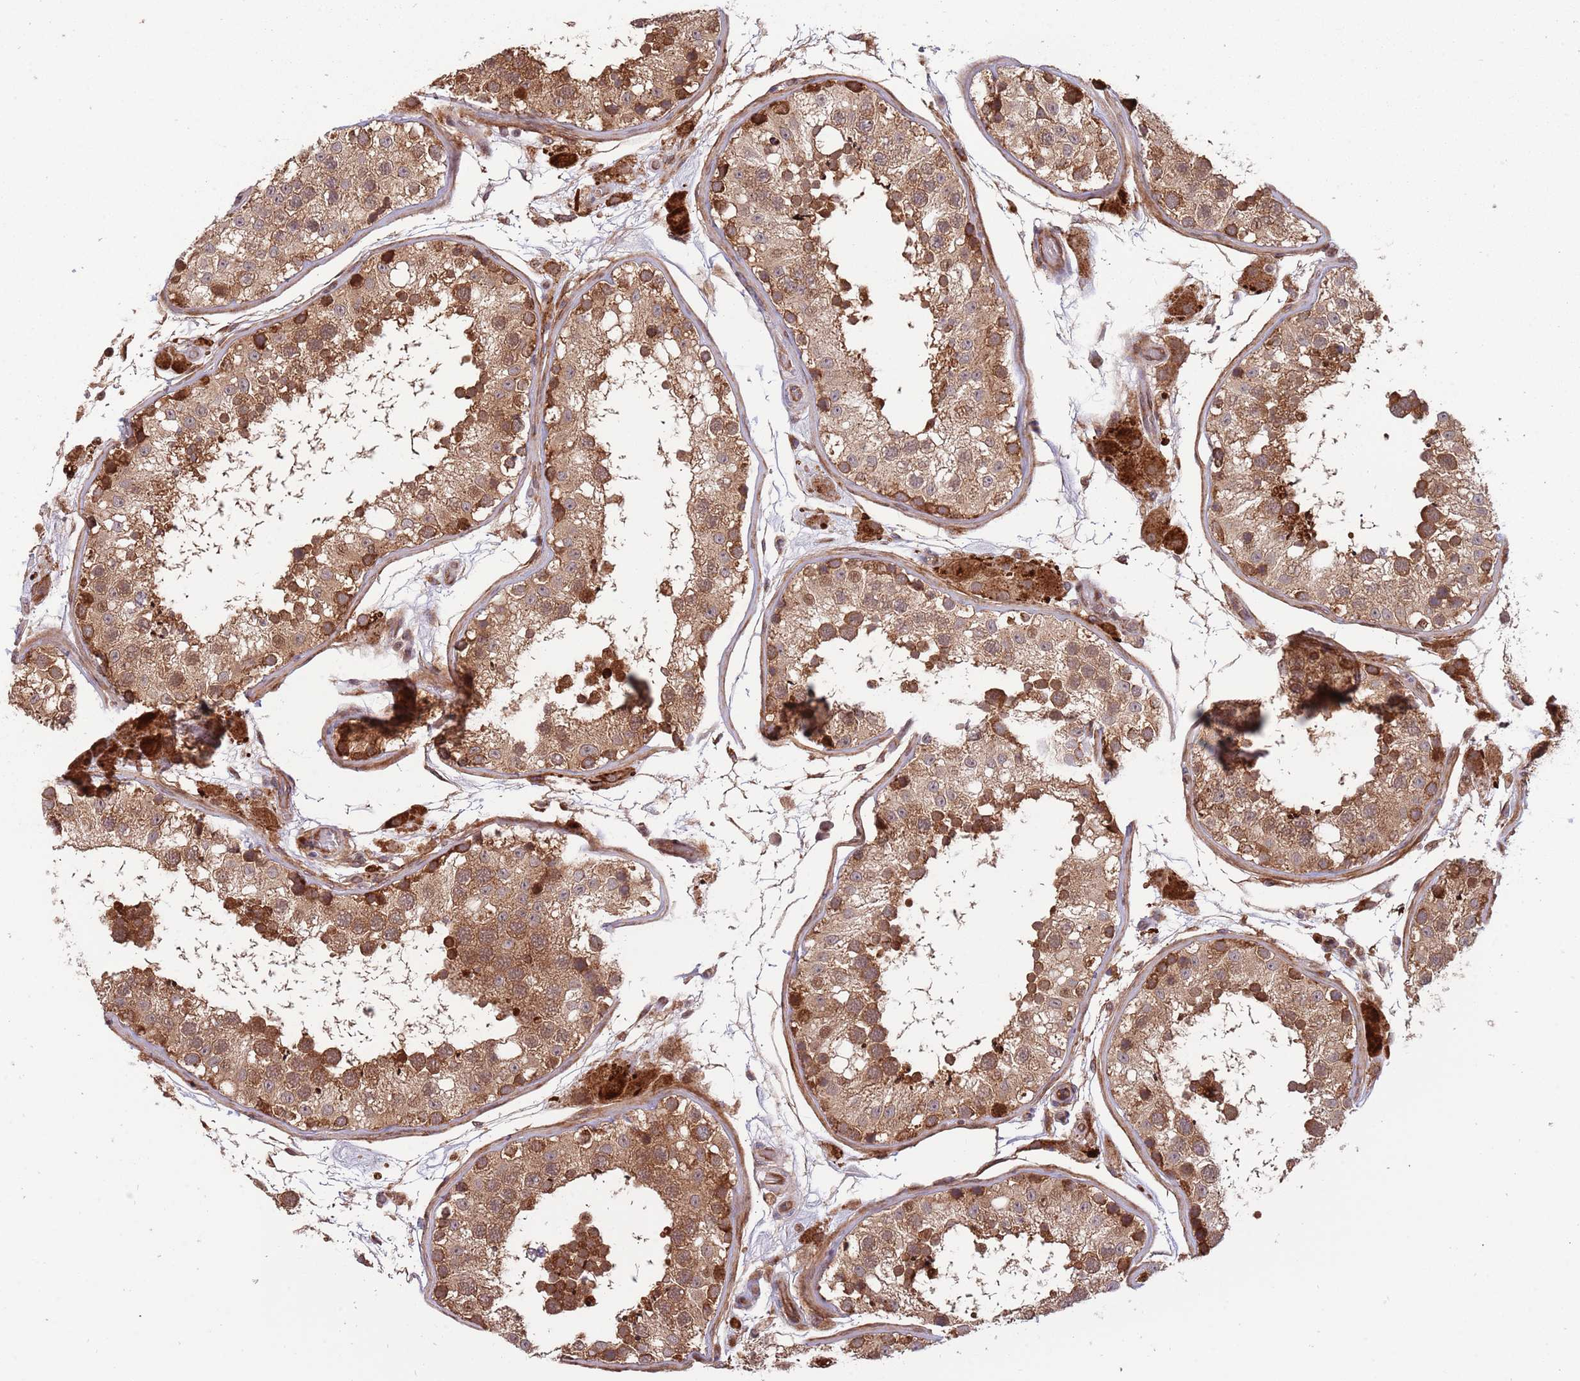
{"staining": {"intensity": "strong", "quantity": ">75%", "location": "cytoplasmic/membranous"}, "tissue": "testis", "cell_type": "Cells in seminiferous ducts", "image_type": "normal", "snomed": [{"axis": "morphology", "description": "Normal tissue, NOS"}, {"axis": "topography", "description": "Testis"}], "caption": "Approximately >75% of cells in seminiferous ducts in benign testis show strong cytoplasmic/membranous protein expression as visualized by brown immunohistochemical staining.", "gene": "NT5DC4", "patient": {"sex": "male", "age": 26}}